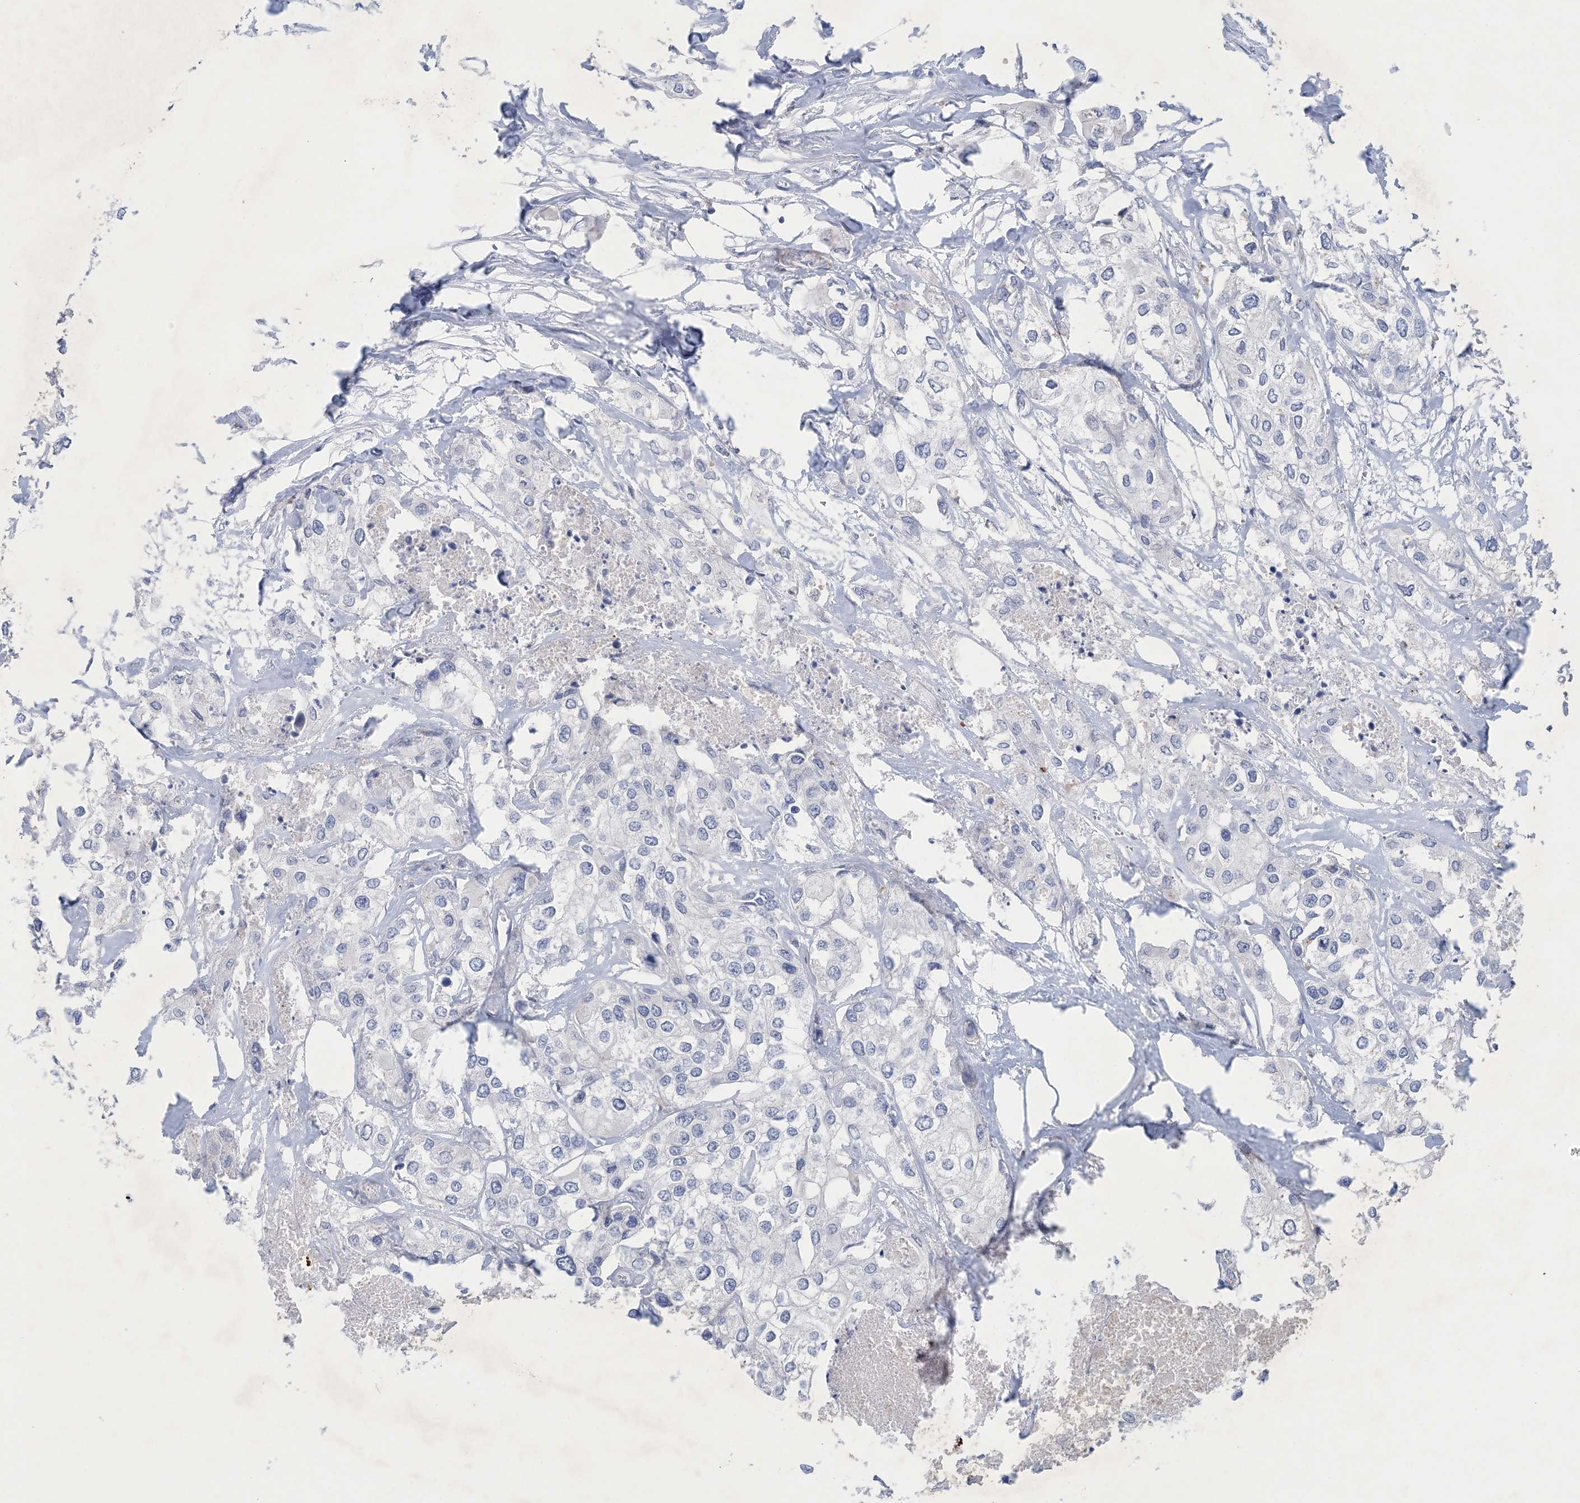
{"staining": {"intensity": "negative", "quantity": "none", "location": "none"}, "tissue": "urothelial cancer", "cell_type": "Tumor cells", "image_type": "cancer", "snomed": [{"axis": "morphology", "description": "Urothelial carcinoma, High grade"}, {"axis": "topography", "description": "Urinary bladder"}], "caption": "This is an immunohistochemistry histopathology image of urothelial cancer. There is no staining in tumor cells.", "gene": "GABRG1", "patient": {"sex": "male", "age": 64}}